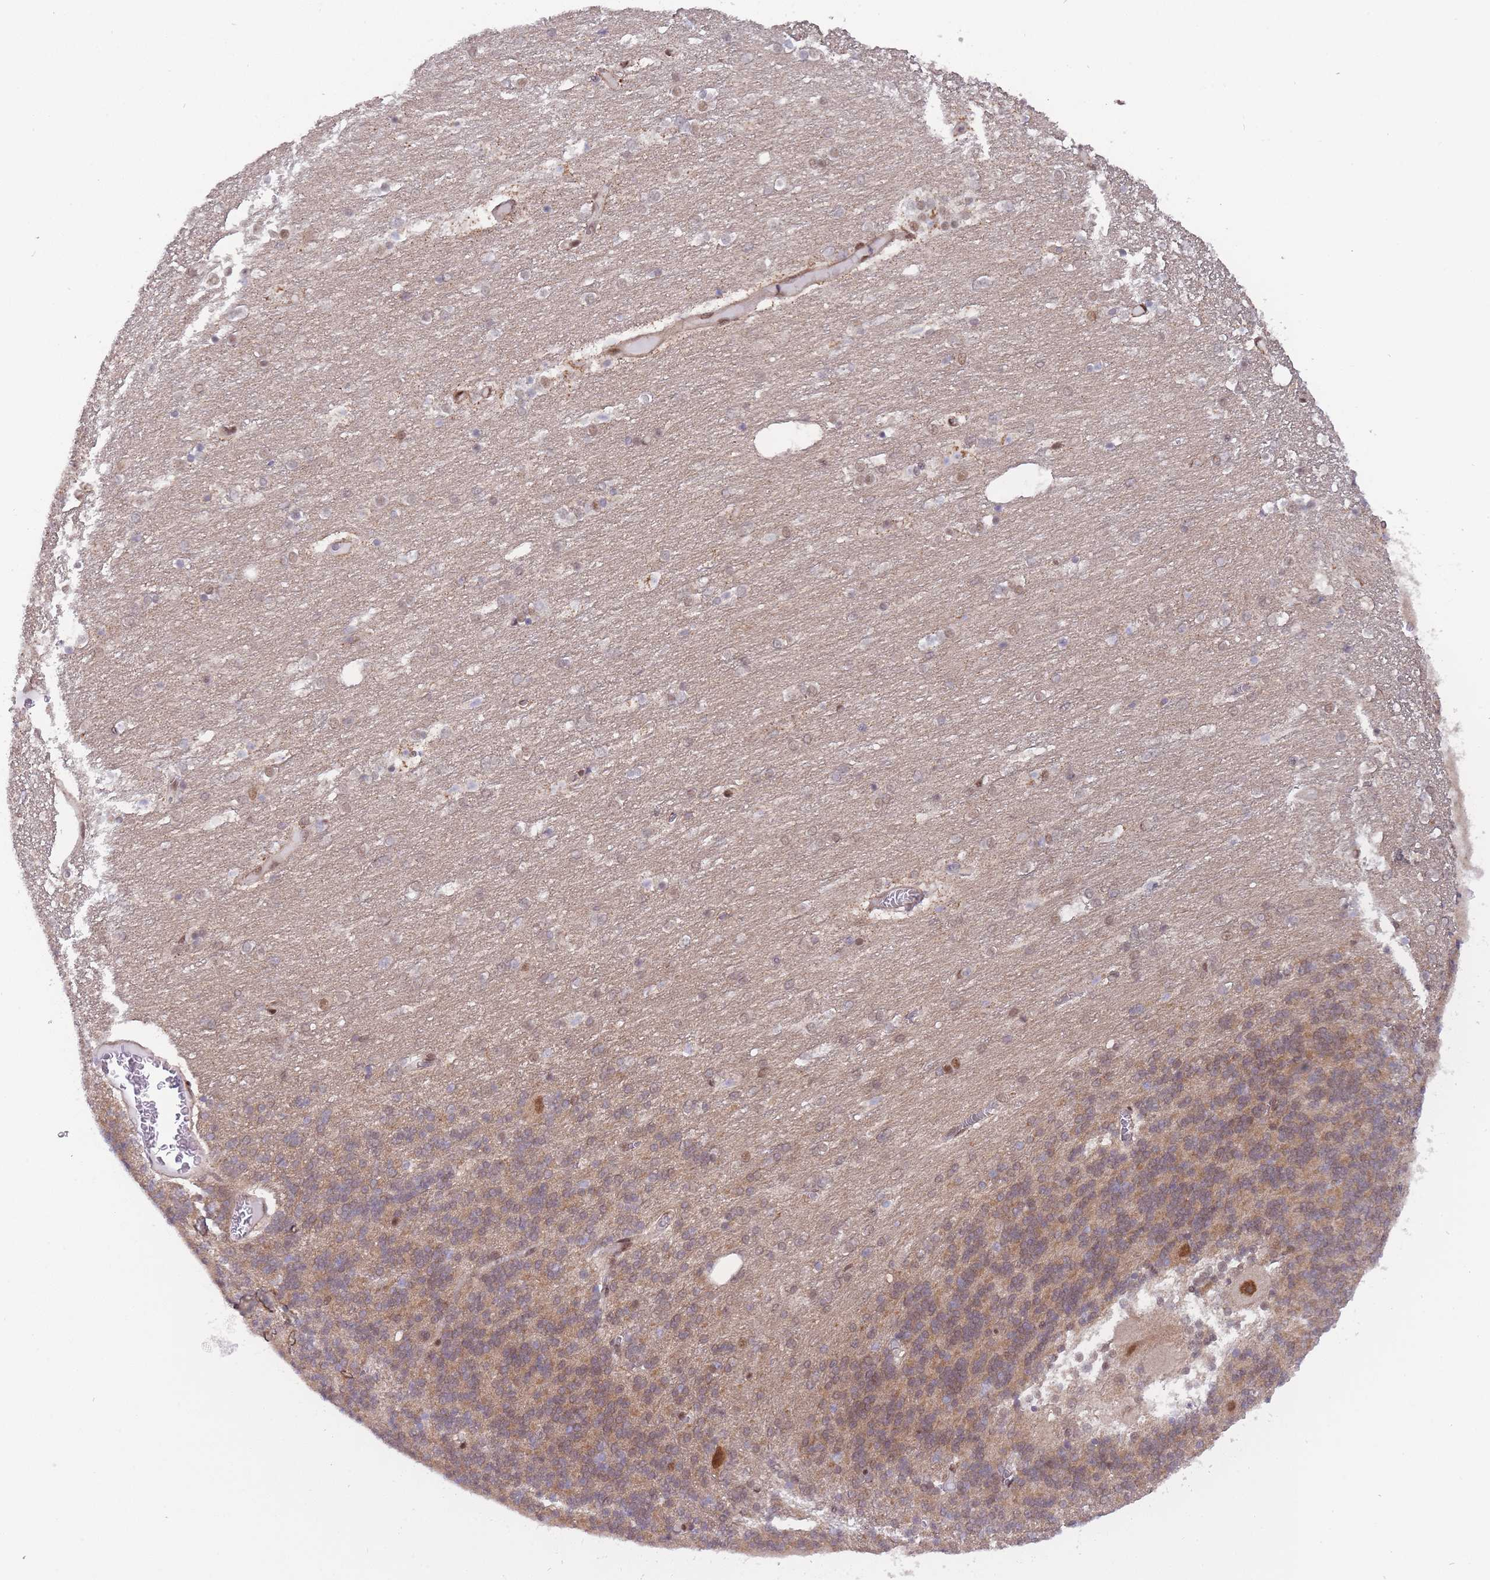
{"staining": {"intensity": "weak", "quantity": "25%-75%", "location": "cytoplasmic/membranous,nuclear"}, "tissue": "cerebellum", "cell_type": "Cells in granular layer", "image_type": "normal", "snomed": [{"axis": "morphology", "description": "Normal tissue, NOS"}, {"axis": "topography", "description": "Cerebellum"}], "caption": "DAB (3,3'-diaminobenzidine) immunohistochemical staining of unremarkable cerebellum displays weak cytoplasmic/membranous,nuclear protein expression in about 25%-75% of cells in granular layer. The protein is stained brown, and the nuclei are stained in blue (DAB (3,3'-diaminobenzidine) IHC with brightfield microscopy, high magnification).", "gene": "NSFL1C", "patient": {"sex": "female", "age": 54}}